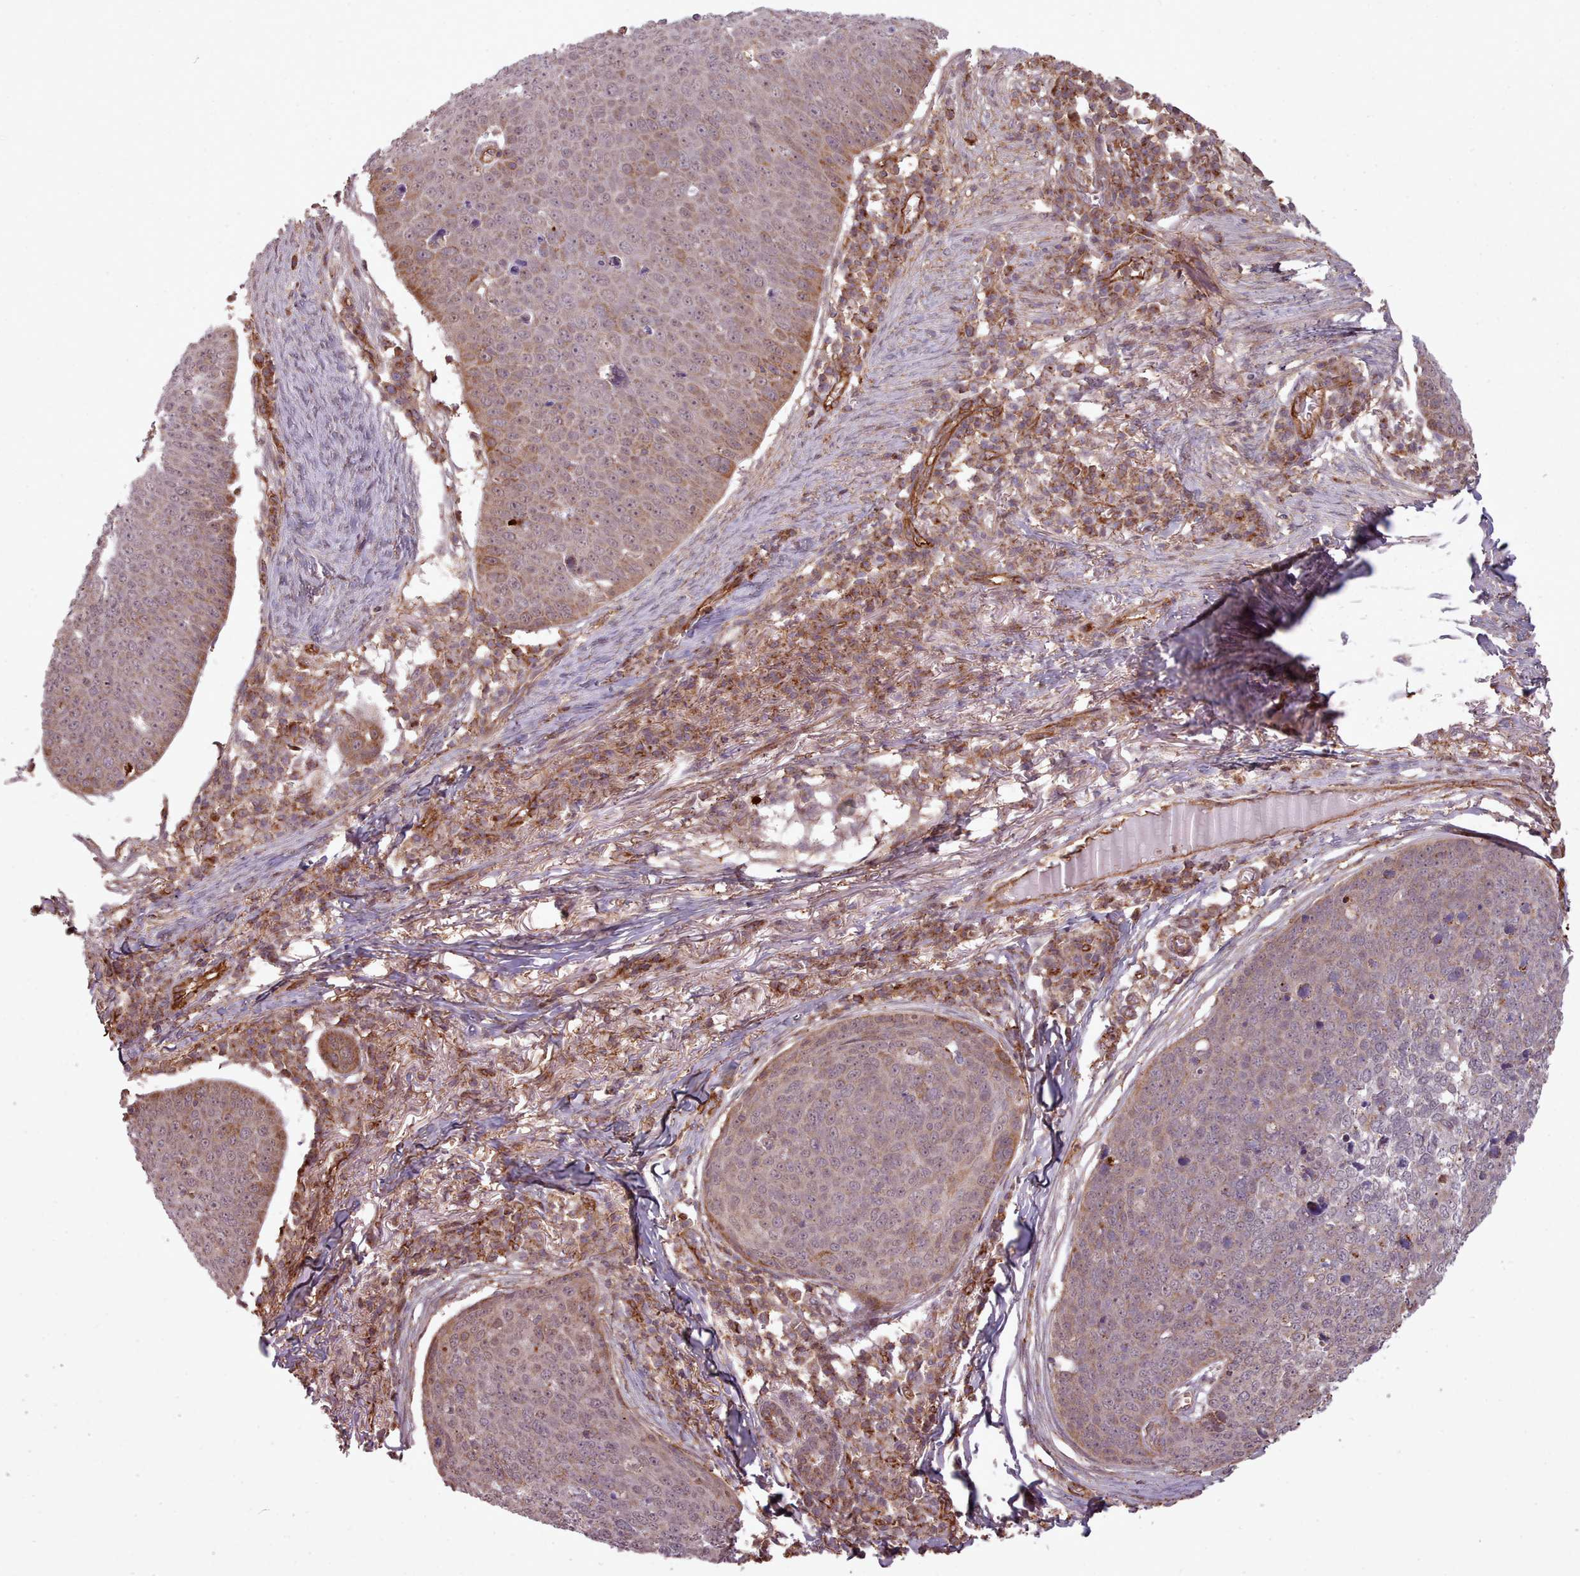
{"staining": {"intensity": "moderate", "quantity": "25%-75%", "location": "cytoplasmic/membranous,nuclear"}, "tissue": "skin cancer", "cell_type": "Tumor cells", "image_type": "cancer", "snomed": [{"axis": "morphology", "description": "Squamous cell carcinoma, NOS"}, {"axis": "topography", "description": "Skin"}], "caption": "Protein analysis of skin squamous cell carcinoma tissue demonstrates moderate cytoplasmic/membranous and nuclear staining in approximately 25%-75% of tumor cells. The staining was performed using DAB (3,3'-diaminobenzidine) to visualize the protein expression in brown, while the nuclei were stained in blue with hematoxylin (Magnification: 20x).", "gene": "ZMYM4", "patient": {"sex": "male", "age": 71}}